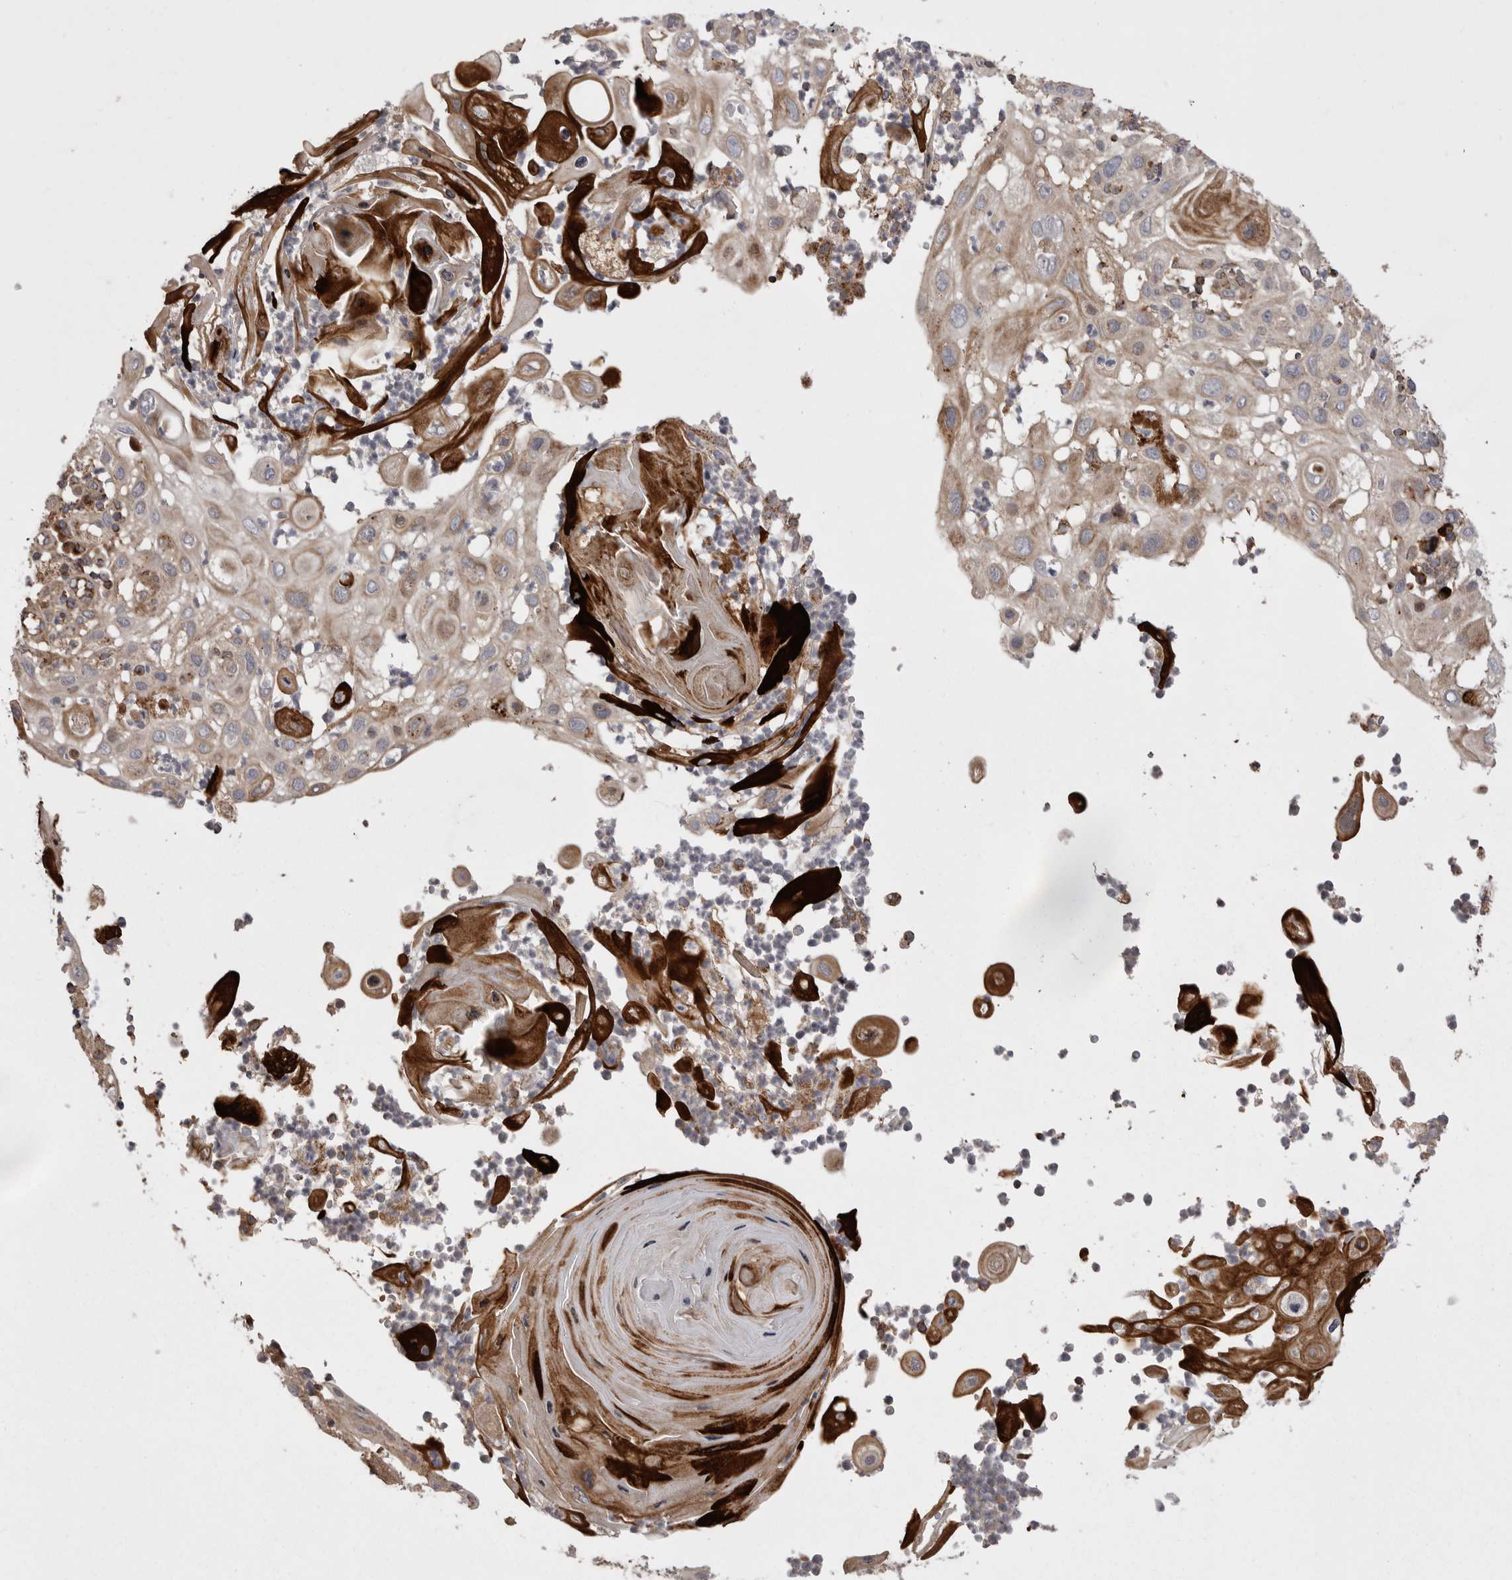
{"staining": {"intensity": "moderate", "quantity": ">75%", "location": "cytoplasmic/membranous"}, "tissue": "skin cancer", "cell_type": "Tumor cells", "image_type": "cancer", "snomed": [{"axis": "morphology", "description": "Normal tissue, NOS"}, {"axis": "morphology", "description": "Squamous cell carcinoma, NOS"}, {"axis": "topography", "description": "Skin"}], "caption": "Moderate cytoplasmic/membranous expression is present in about >75% of tumor cells in skin cancer.", "gene": "KYAT3", "patient": {"sex": "female", "age": 96}}